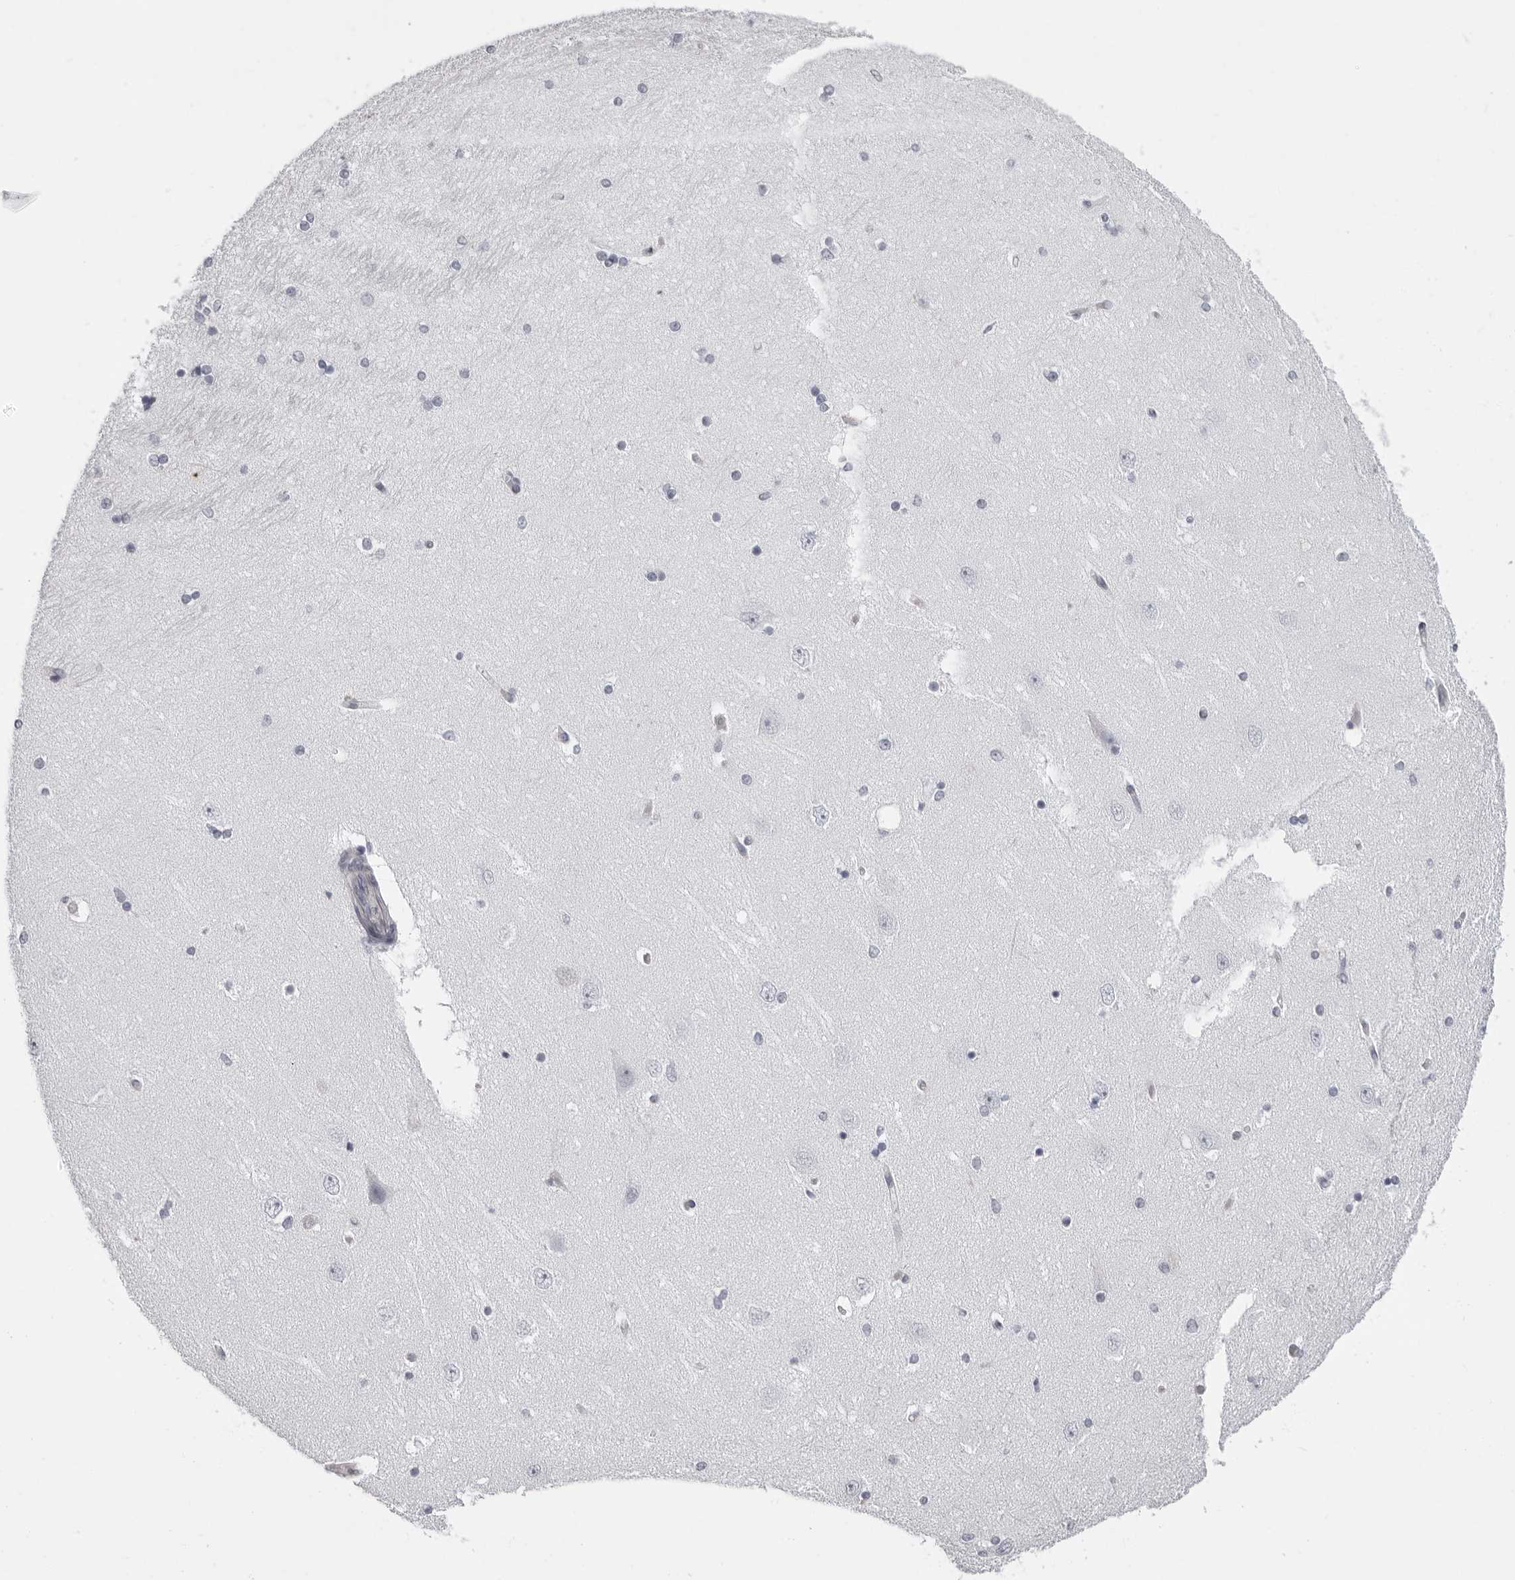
{"staining": {"intensity": "negative", "quantity": "none", "location": "none"}, "tissue": "hippocampus", "cell_type": "Glial cells", "image_type": "normal", "snomed": [{"axis": "morphology", "description": "Normal tissue, NOS"}, {"axis": "topography", "description": "Hippocampus"}], "caption": "High magnification brightfield microscopy of normal hippocampus stained with DAB (brown) and counterstained with hematoxylin (blue): glial cells show no significant positivity. (DAB (3,3'-diaminobenzidine) immunohistochemistry (IHC) visualized using brightfield microscopy, high magnification).", "gene": "DNALI1", "patient": {"sex": "female", "age": 54}}